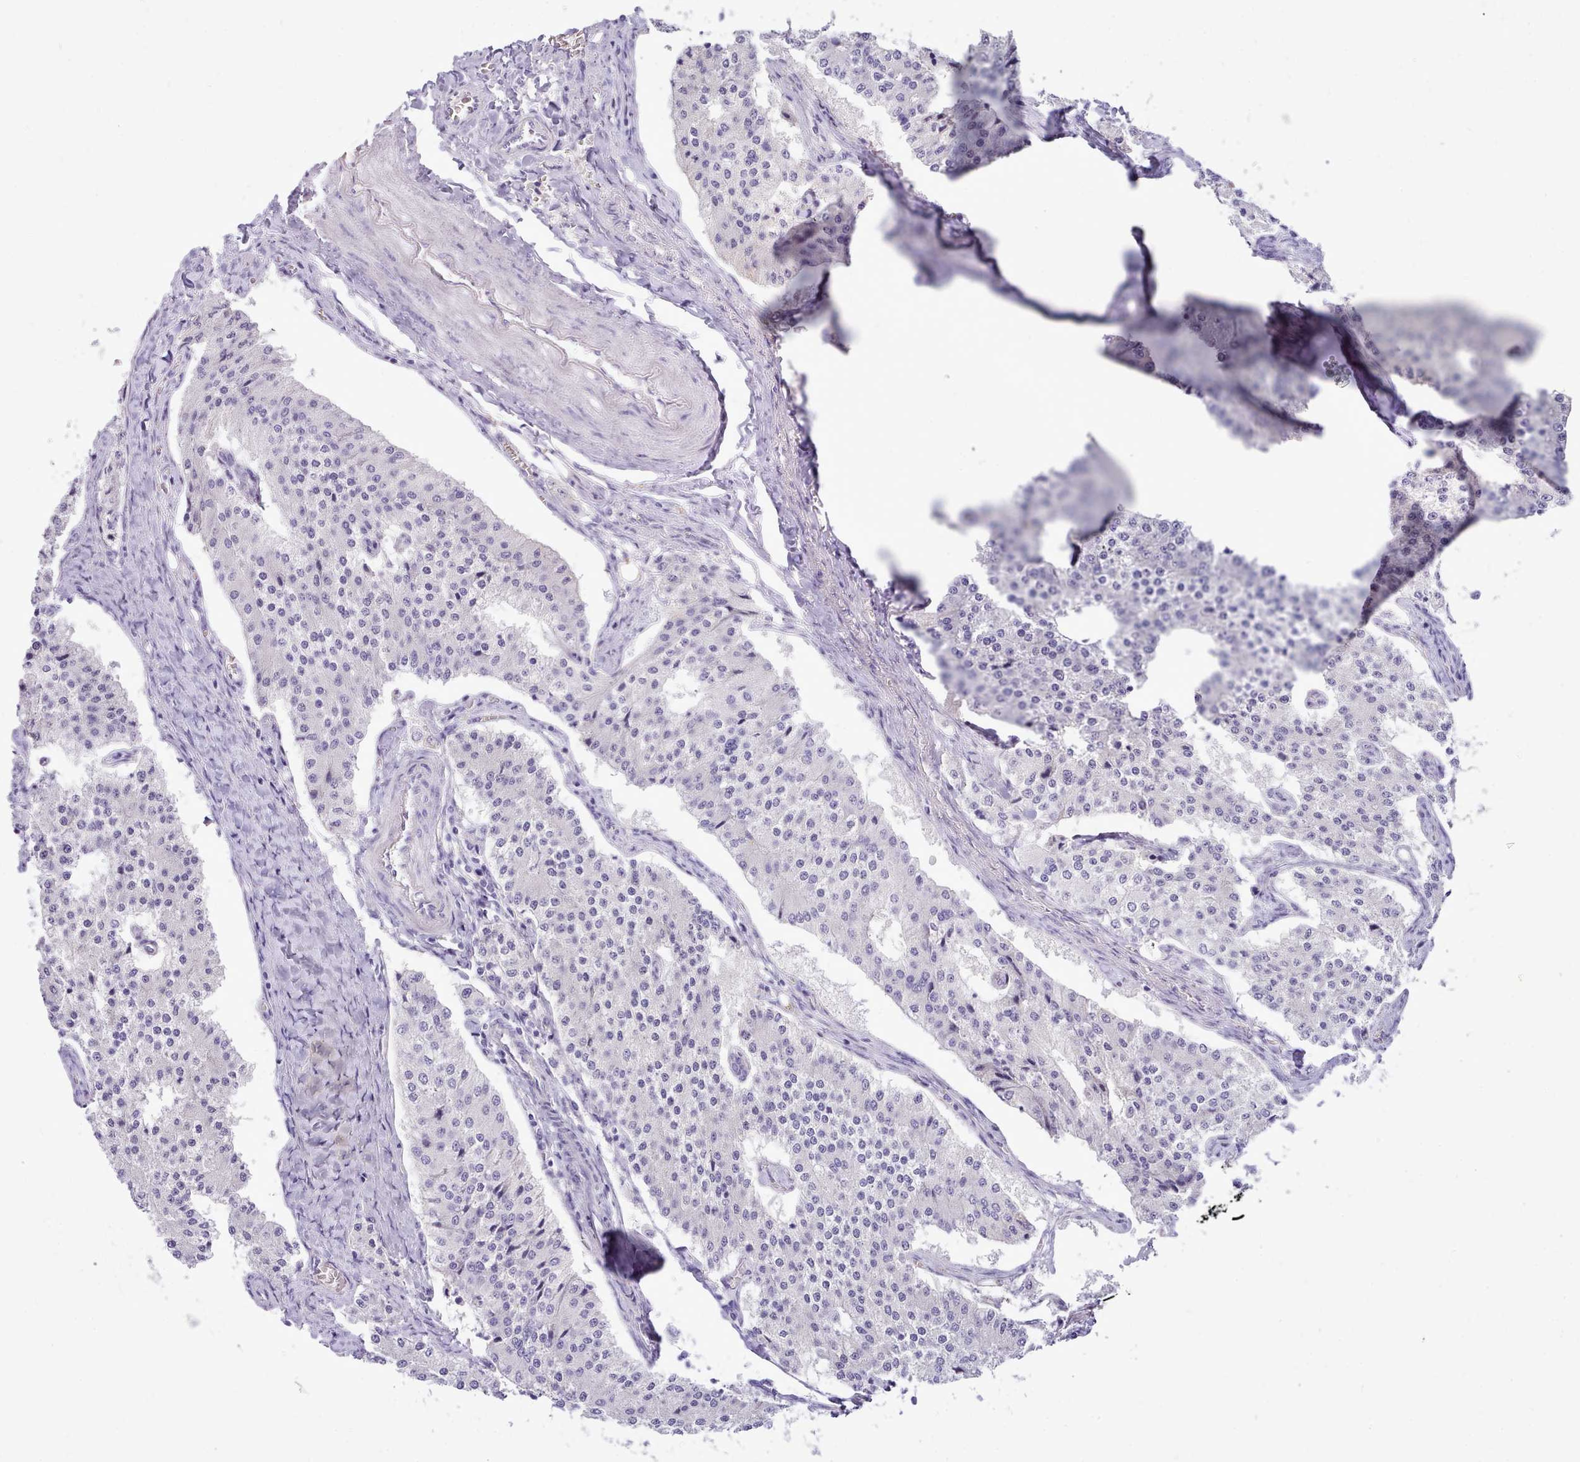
{"staining": {"intensity": "negative", "quantity": "none", "location": "none"}, "tissue": "carcinoid", "cell_type": "Tumor cells", "image_type": "cancer", "snomed": [{"axis": "morphology", "description": "Carcinoid, malignant, NOS"}, {"axis": "topography", "description": "Colon"}], "caption": "This is an IHC image of human carcinoid (malignant). There is no expression in tumor cells.", "gene": "LRRC37A", "patient": {"sex": "female", "age": 52}}